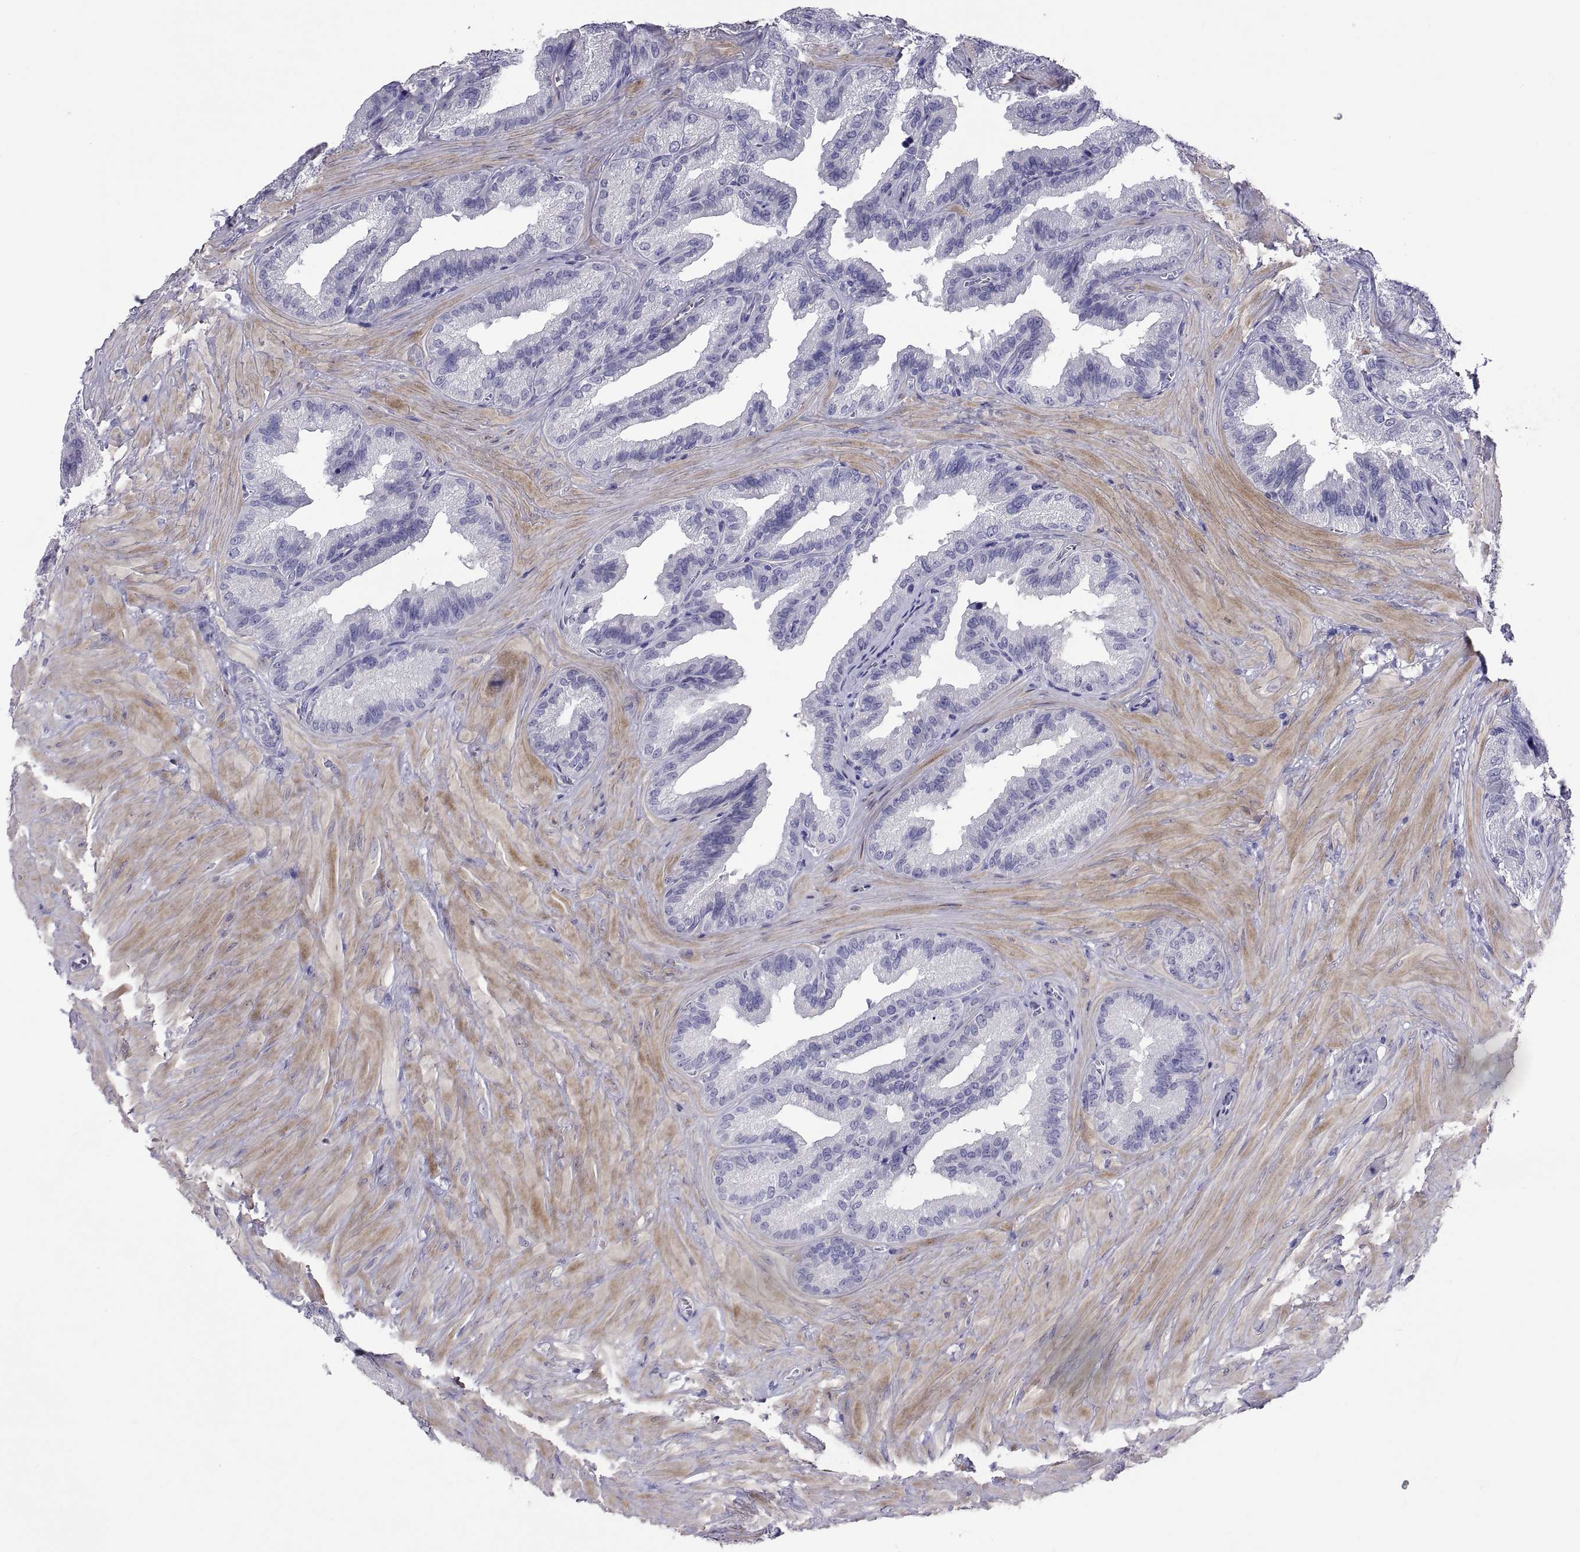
{"staining": {"intensity": "negative", "quantity": "none", "location": "none"}, "tissue": "seminal vesicle", "cell_type": "Glandular cells", "image_type": "normal", "snomed": [{"axis": "morphology", "description": "Normal tissue, NOS"}, {"axis": "topography", "description": "Seminal veicle"}], "caption": "Immunohistochemistry (IHC) micrograph of unremarkable seminal vesicle: human seminal vesicle stained with DAB (3,3'-diaminobenzidine) exhibits no significant protein staining in glandular cells. The staining was performed using DAB (3,3'-diaminobenzidine) to visualize the protein expression in brown, while the nuclei were stained in blue with hematoxylin (Magnification: 20x).", "gene": "BSPH1", "patient": {"sex": "male", "age": 37}}